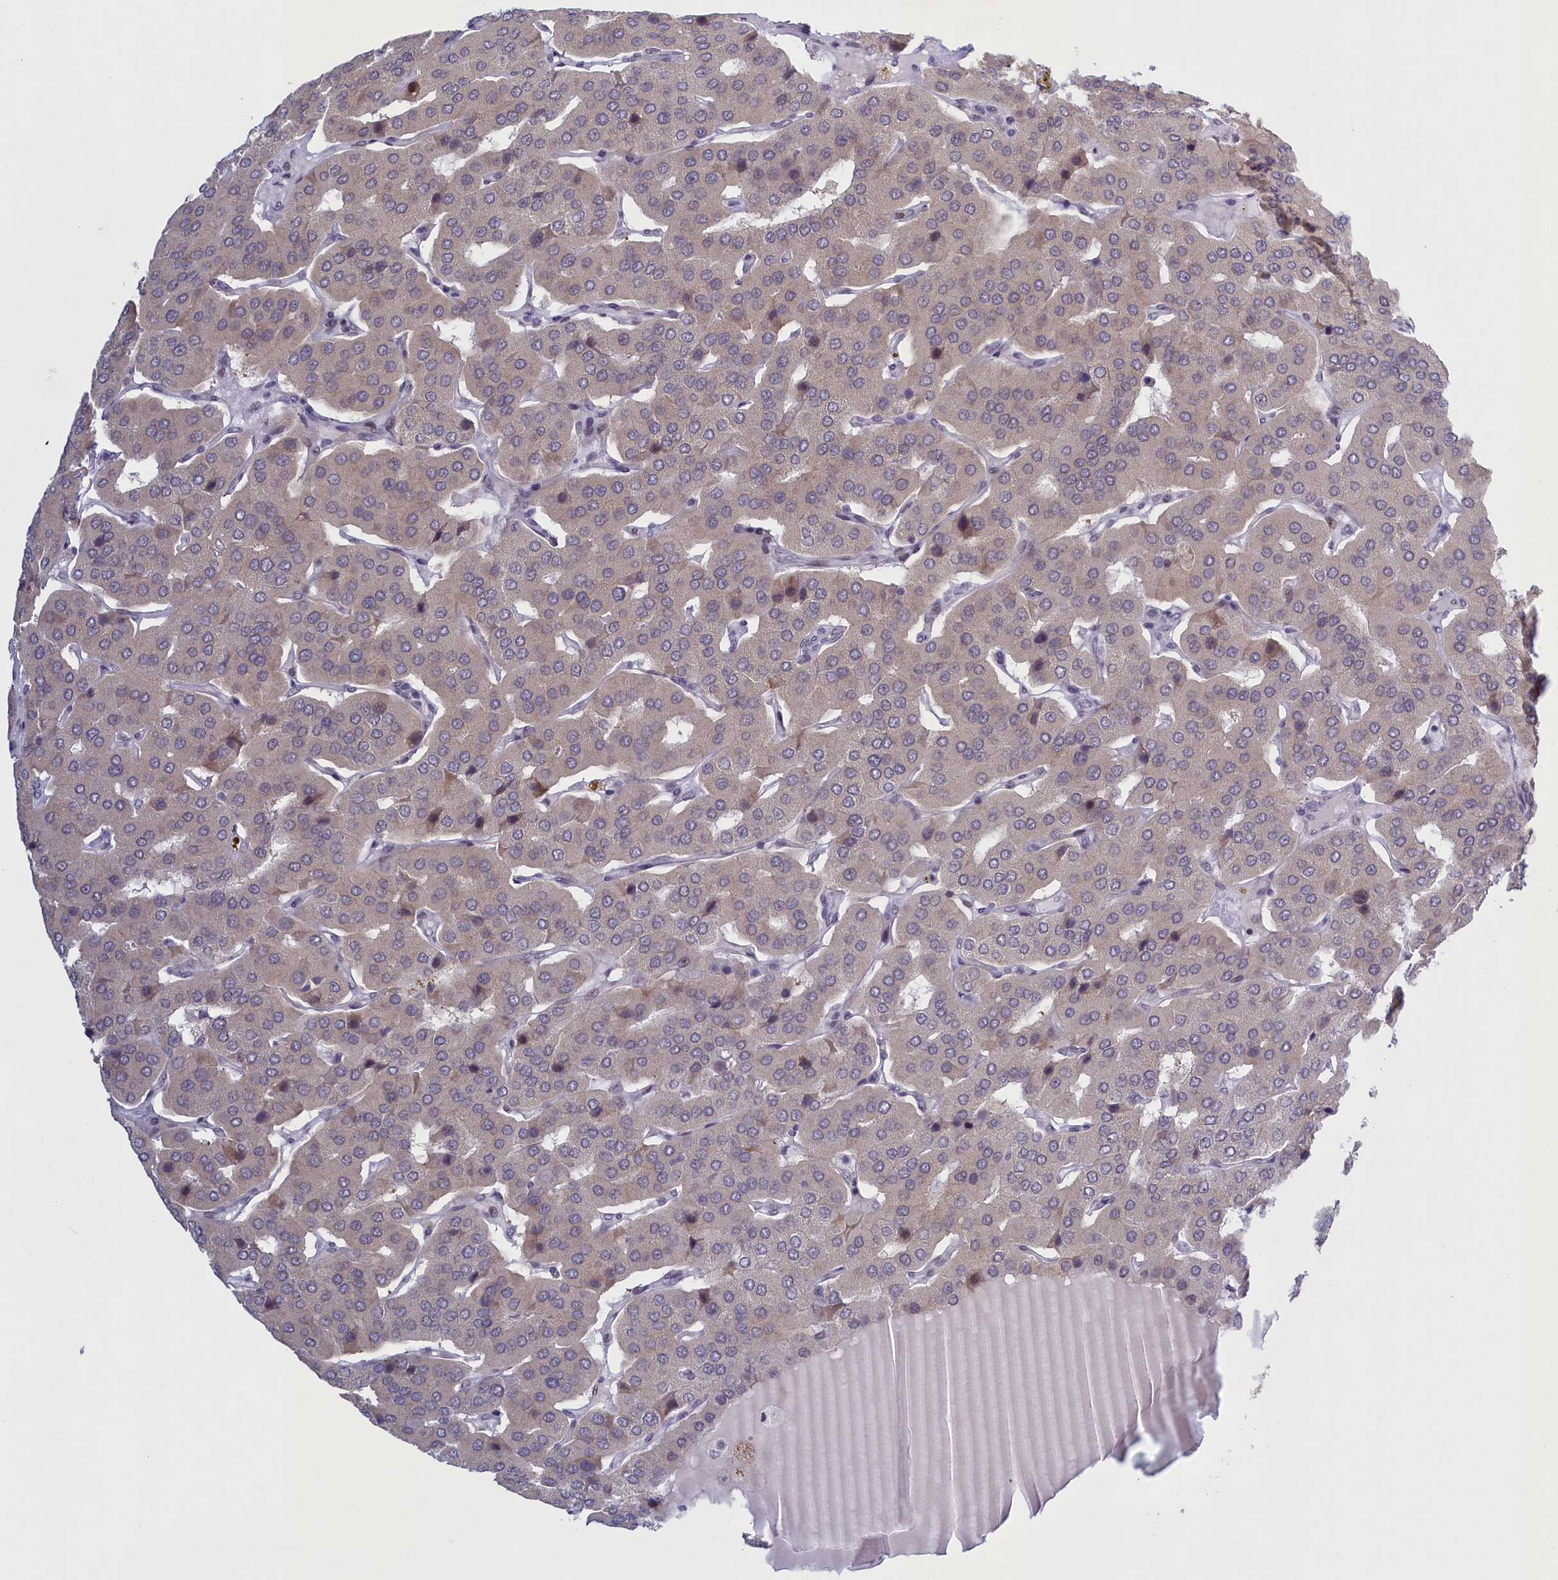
{"staining": {"intensity": "weak", "quantity": "<25%", "location": "cytoplasmic/membranous"}, "tissue": "parathyroid gland", "cell_type": "Glandular cells", "image_type": "normal", "snomed": [{"axis": "morphology", "description": "Normal tissue, NOS"}, {"axis": "morphology", "description": "Adenoma, NOS"}, {"axis": "topography", "description": "Parathyroid gland"}], "caption": "IHC of benign parathyroid gland demonstrates no expression in glandular cells. The staining is performed using DAB brown chromogen with nuclei counter-stained in using hematoxylin.", "gene": "ATF7IP2", "patient": {"sex": "female", "age": 86}}